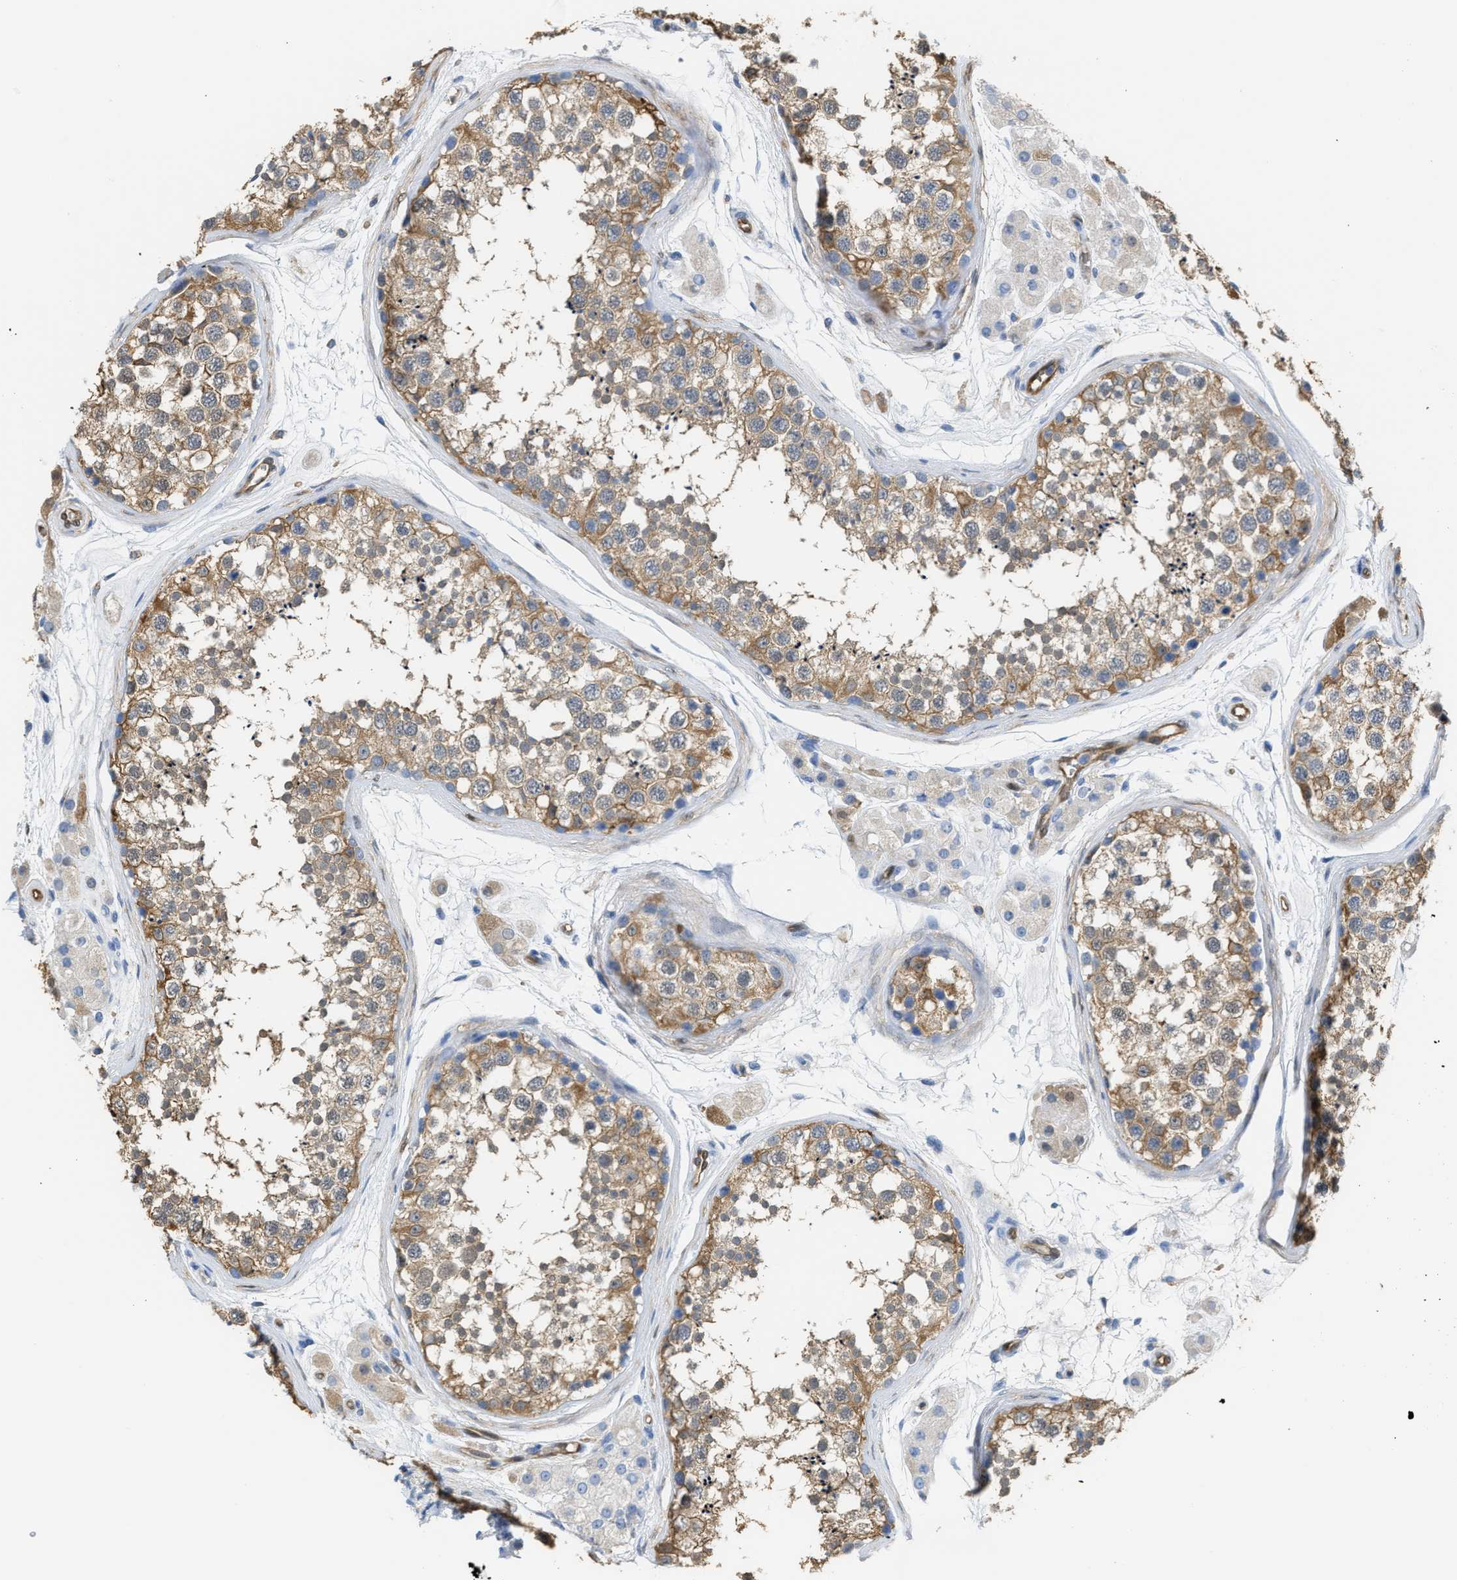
{"staining": {"intensity": "moderate", "quantity": "25%-75%", "location": "cytoplasmic/membranous"}, "tissue": "testis", "cell_type": "Cells in seminiferous ducts", "image_type": "normal", "snomed": [{"axis": "morphology", "description": "Normal tissue, NOS"}, {"axis": "topography", "description": "Testis"}], "caption": "Cells in seminiferous ducts reveal medium levels of moderate cytoplasmic/membranous staining in approximately 25%-75% of cells in benign testis. (Brightfield microscopy of DAB IHC at high magnification).", "gene": "ASS1", "patient": {"sex": "male", "age": 56}}